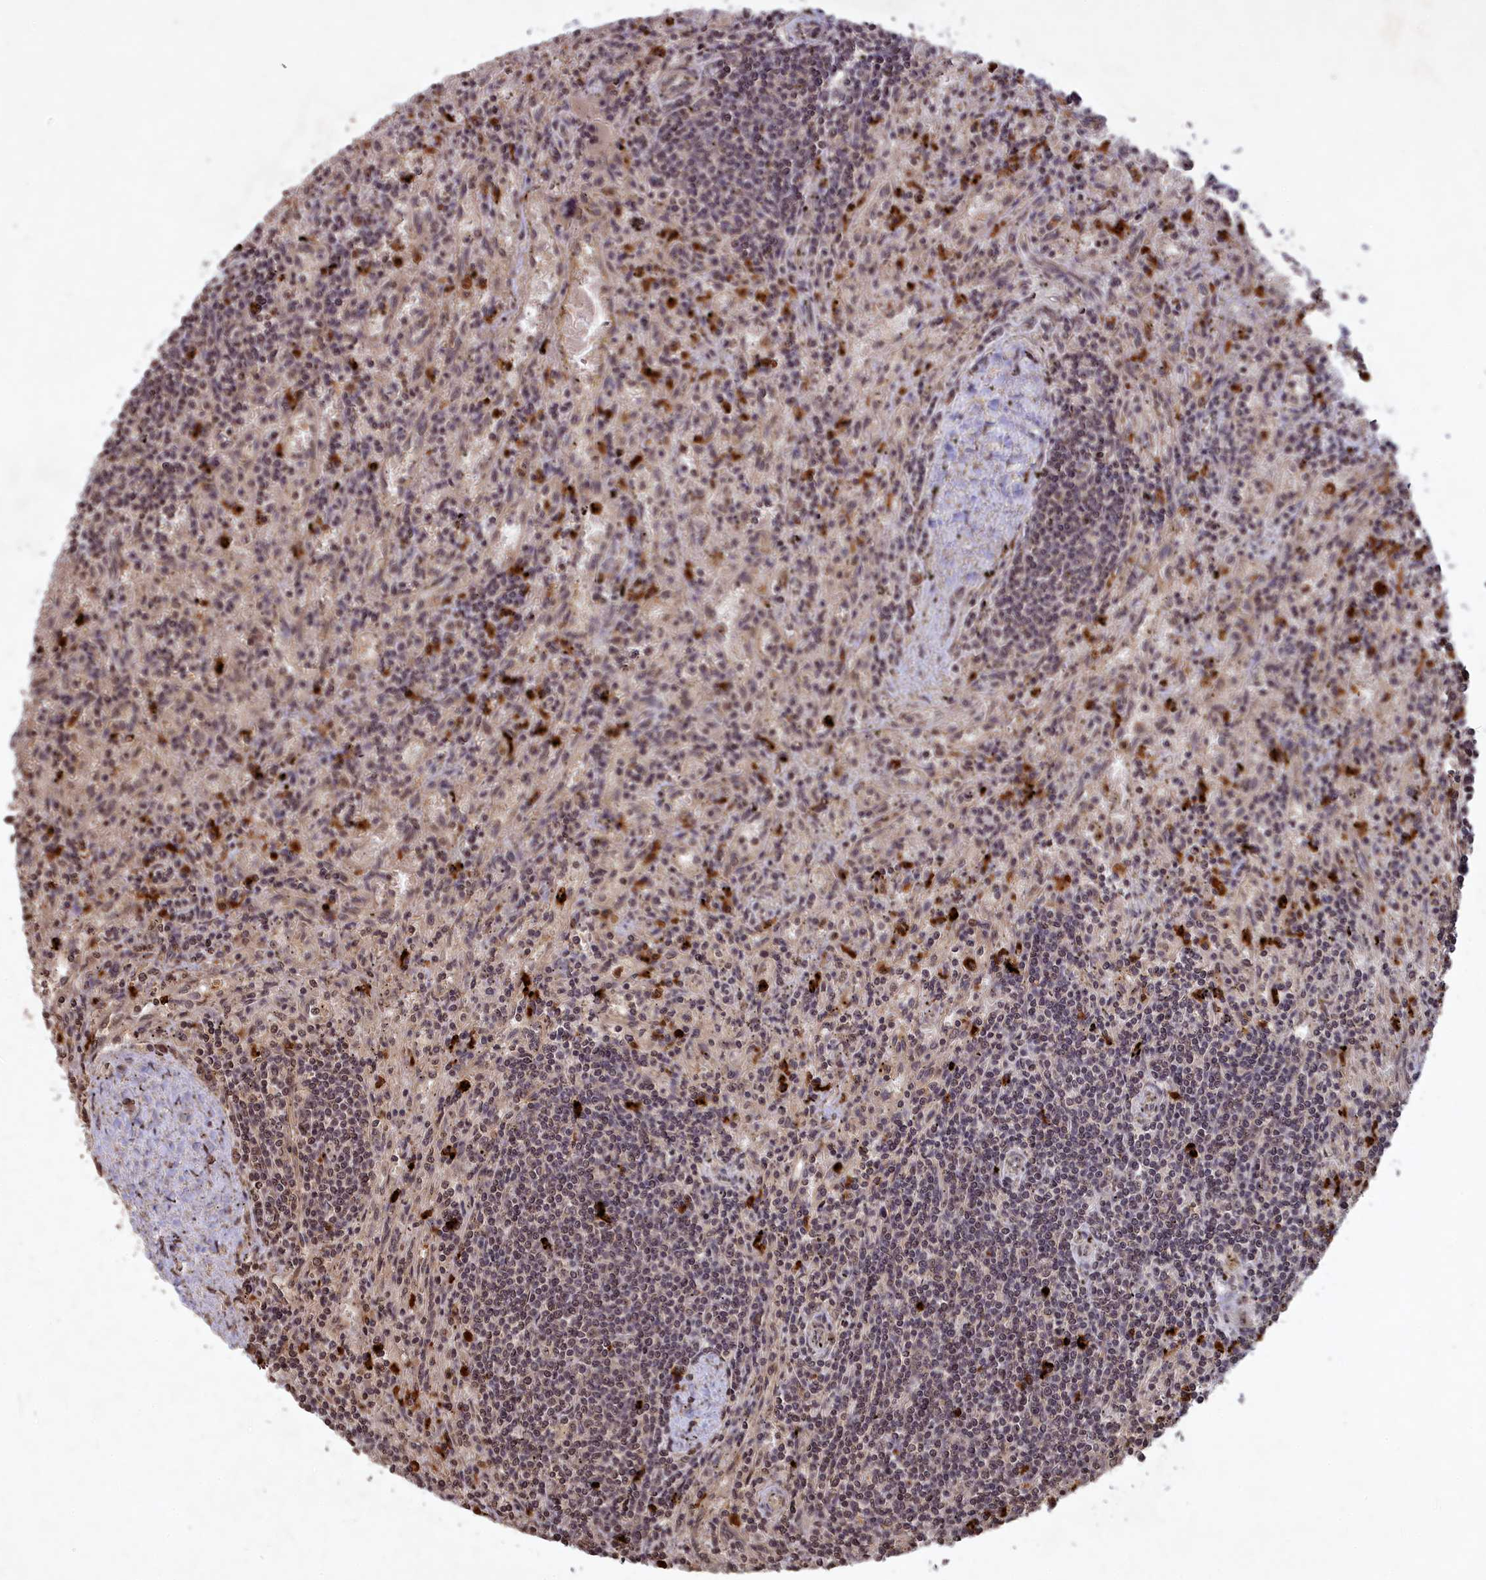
{"staining": {"intensity": "weak", "quantity": "25%-75%", "location": "nuclear"}, "tissue": "lymphoma", "cell_type": "Tumor cells", "image_type": "cancer", "snomed": [{"axis": "morphology", "description": "Malignant lymphoma, non-Hodgkin's type, Low grade"}, {"axis": "topography", "description": "Spleen"}], "caption": "Tumor cells show low levels of weak nuclear staining in approximately 25%-75% of cells in human lymphoma.", "gene": "SRMS", "patient": {"sex": "male", "age": 76}}